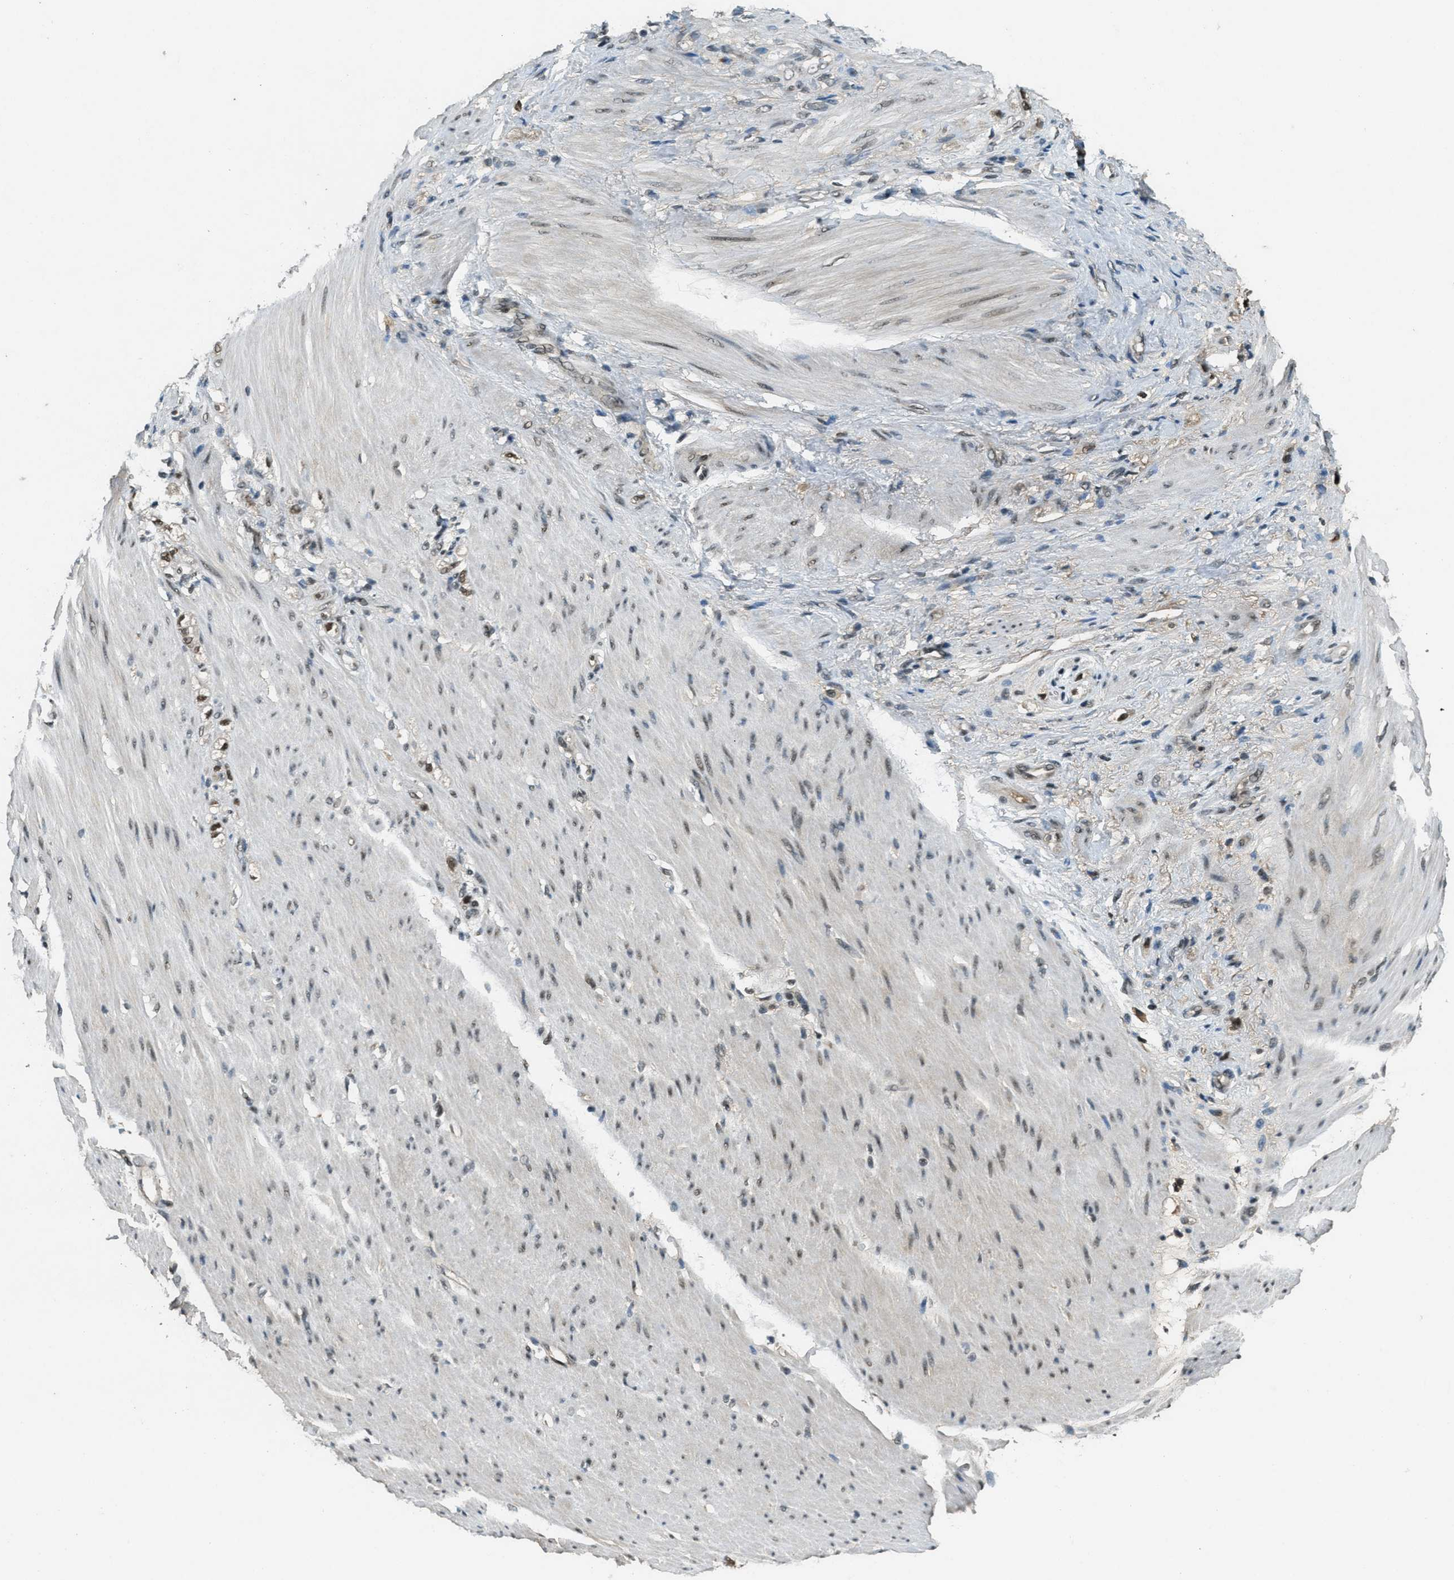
{"staining": {"intensity": "moderate", "quantity": ">75%", "location": "nuclear"}, "tissue": "stomach cancer", "cell_type": "Tumor cells", "image_type": "cancer", "snomed": [{"axis": "morphology", "description": "Adenocarcinoma, NOS"}, {"axis": "topography", "description": "Stomach"}], "caption": "A brown stain highlights moderate nuclear staining of a protein in stomach cancer tumor cells. Immunohistochemistry (ihc) stains the protein in brown and the nuclei are stained blue.", "gene": "ZNF148", "patient": {"sex": "male", "age": 82}}